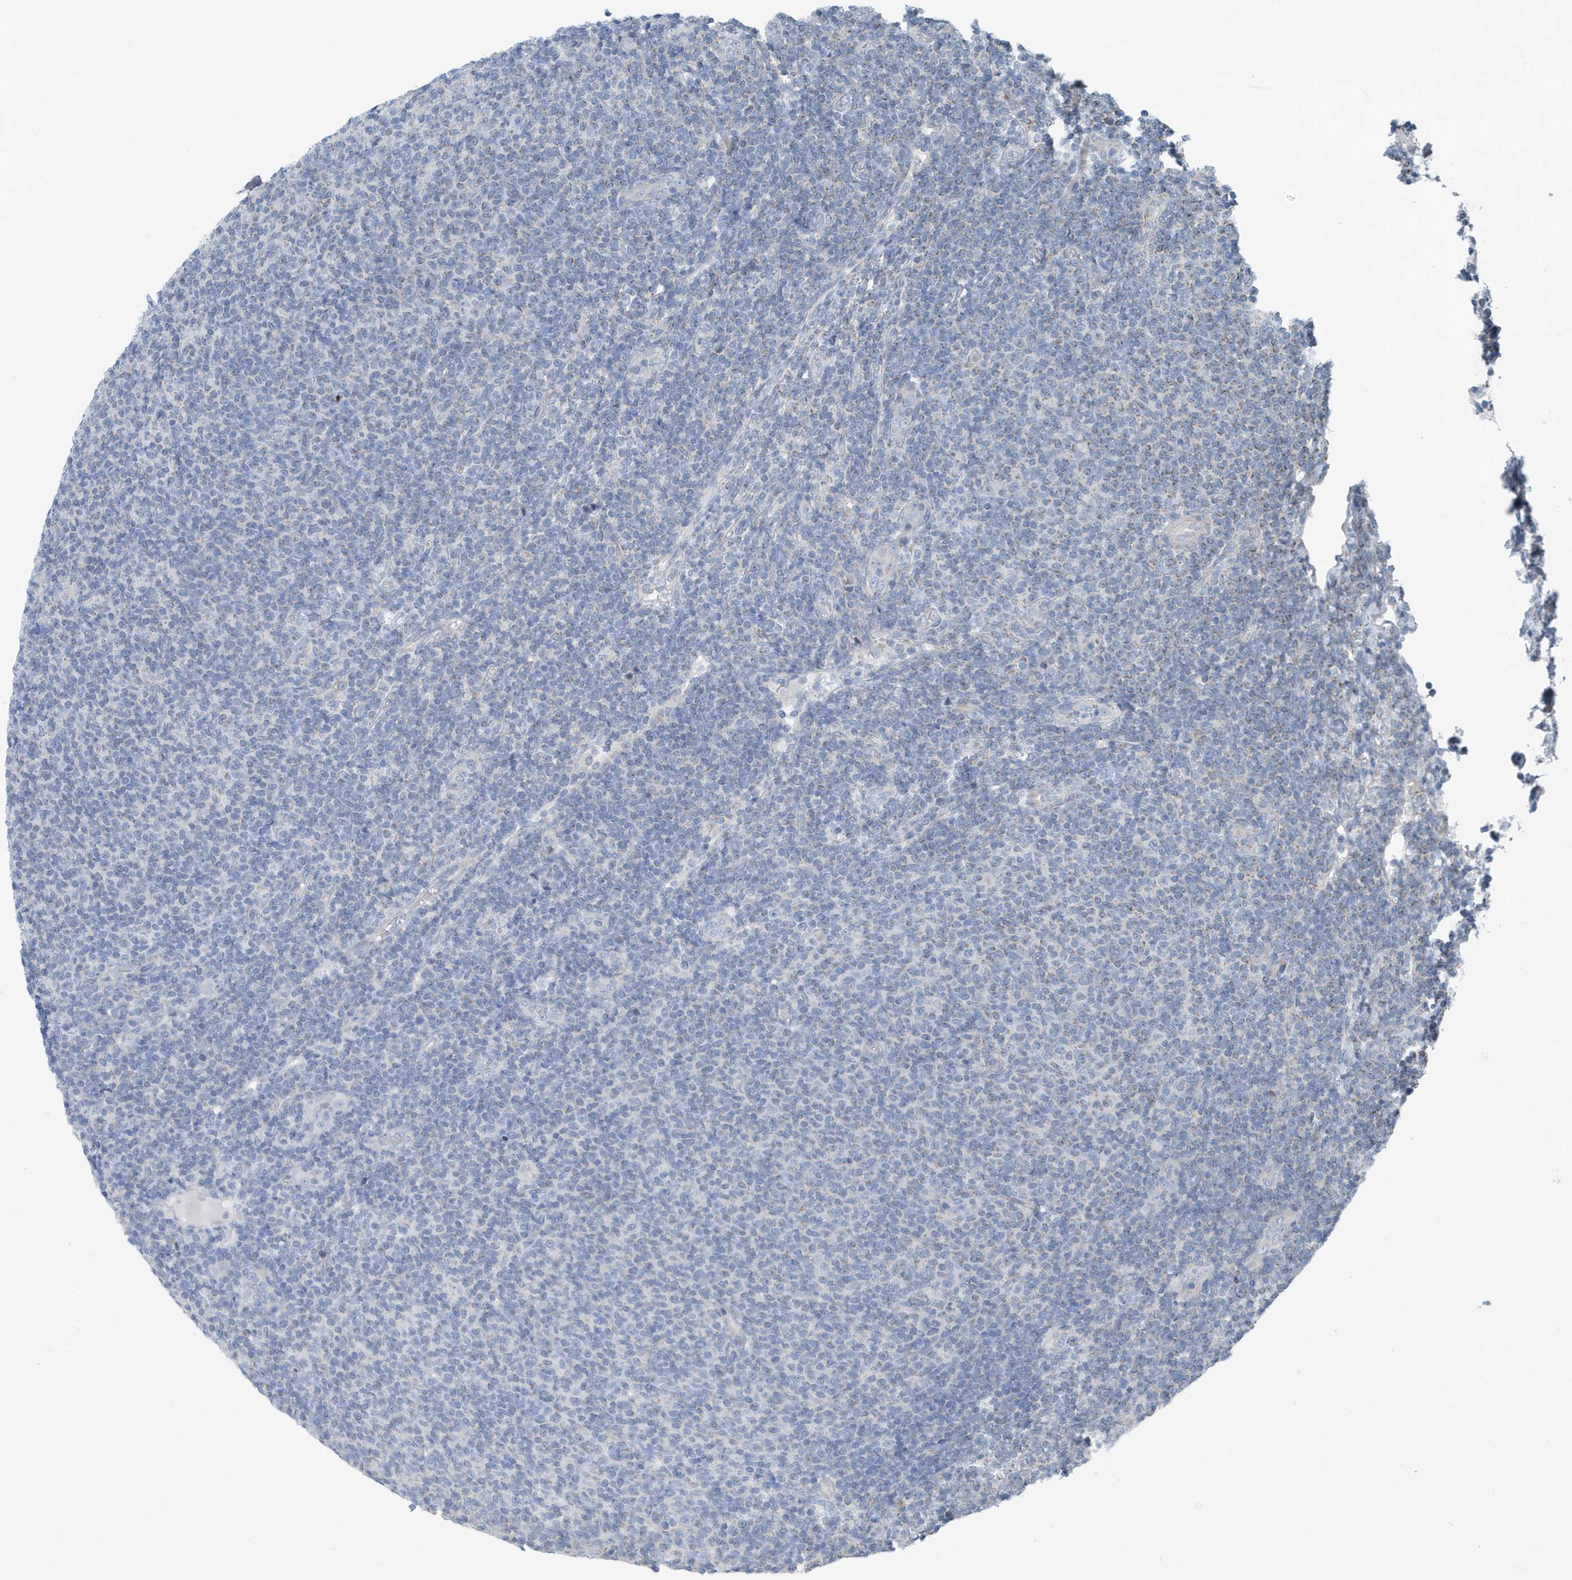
{"staining": {"intensity": "negative", "quantity": "none", "location": "none"}, "tissue": "lymphoma", "cell_type": "Tumor cells", "image_type": "cancer", "snomed": [{"axis": "morphology", "description": "Malignant lymphoma, non-Hodgkin's type, Low grade"}, {"axis": "topography", "description": "Lymph node"}], "caption": "Immunohistochemical staining of human lymphoma reveals no significant staining in tumor cells.", "gene": "PPM1M", "patient": {"sex": "male", "age": 66}}